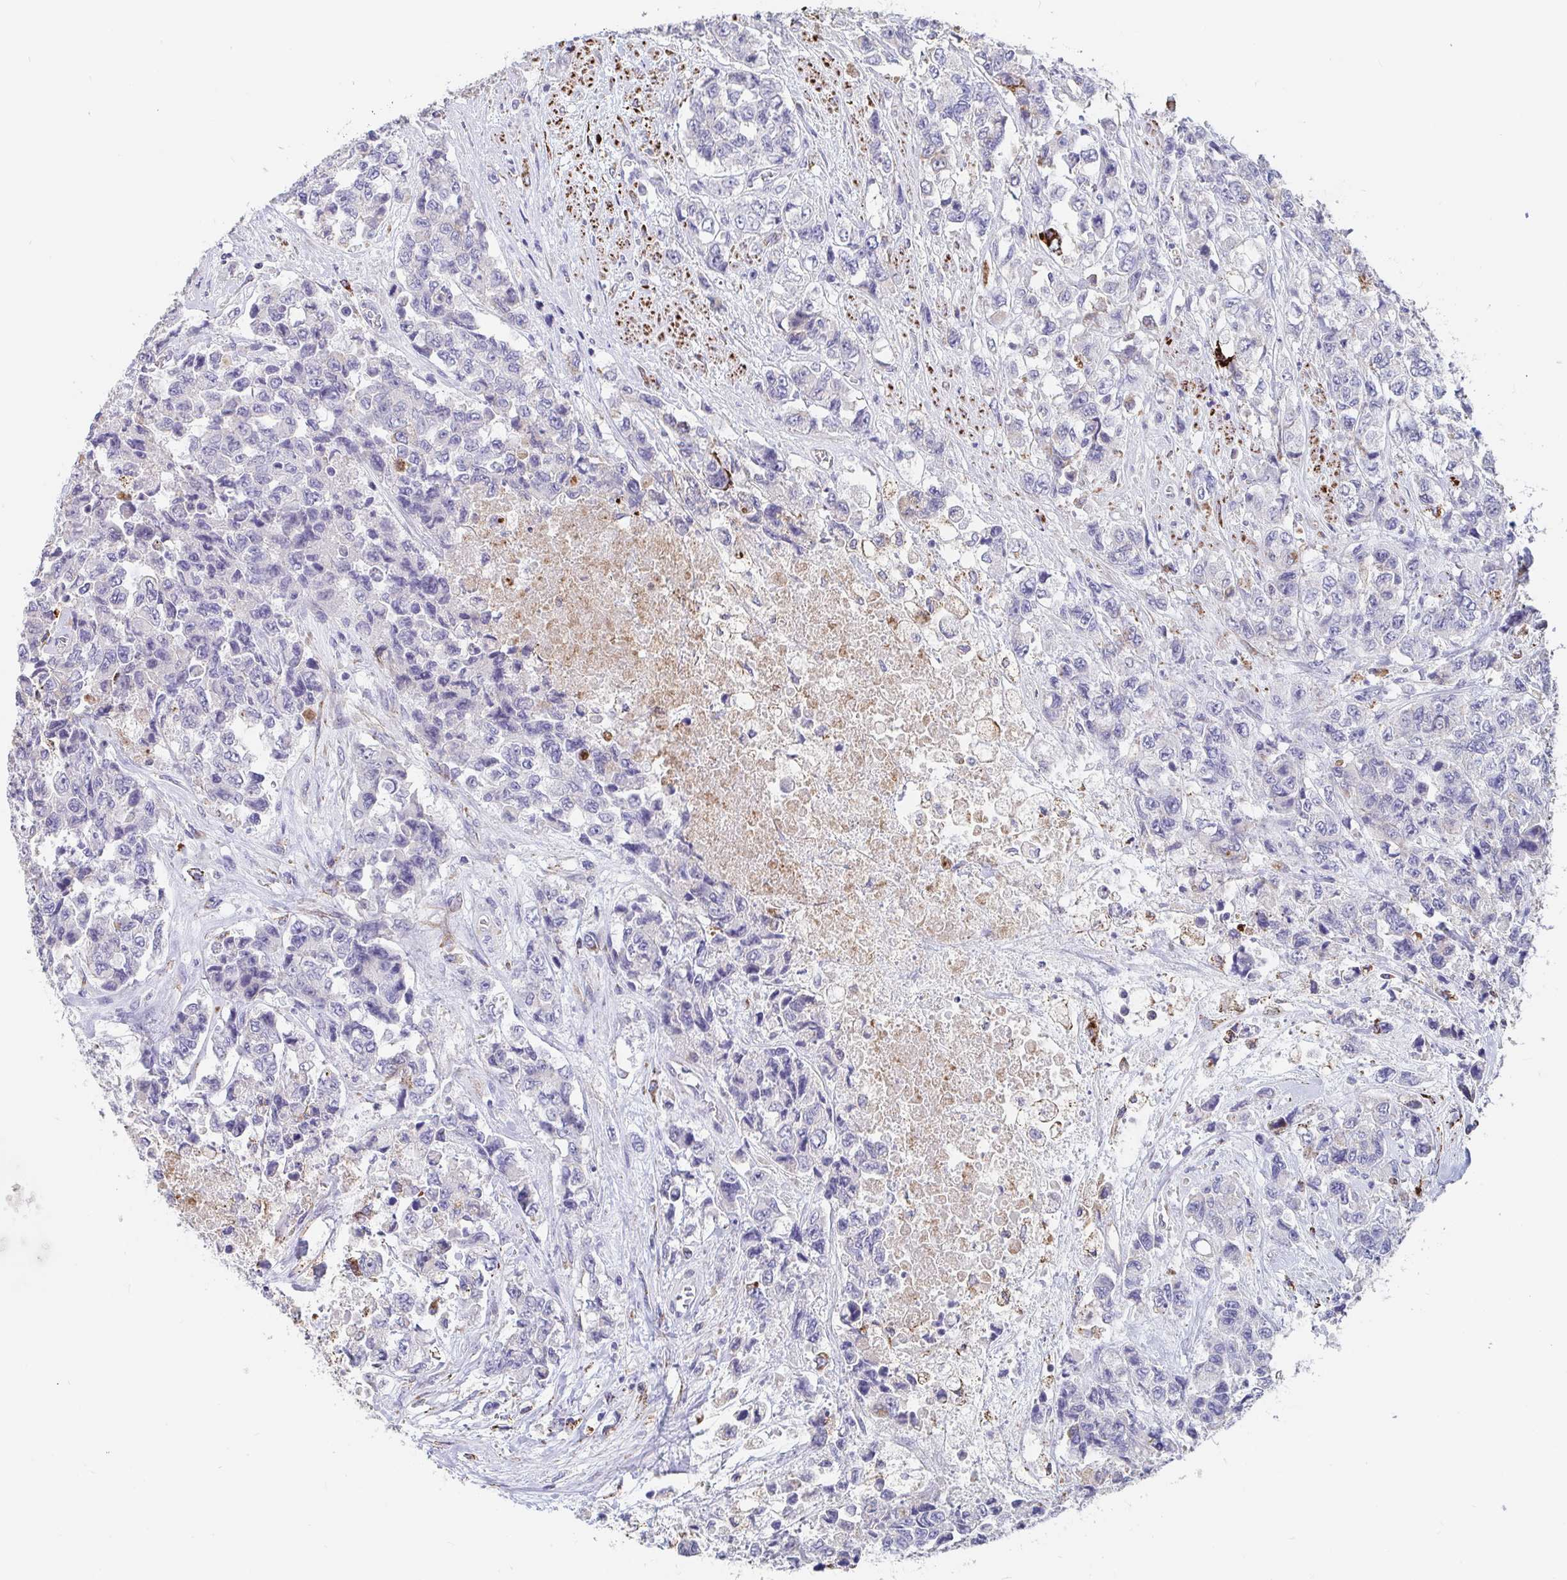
{"staining": {"intensity": "negative", "quantity": "none", "location": "none"}, "tissue": "urothelial cancer", "cell_type": "Tumor cells", "image_type": "cancer", "snomed": [{"axis": "morphology", "description": "Urothelial carcinoma, High grade"}, {"axis": "topography", "description": "Urinary bladder"}], "caption": "Human urothelial cancer stained for a protein using IHC reveals no staining in tumor cells.", "gene": "FAM156B", "patient": {"sex": "female", "age": 78}}